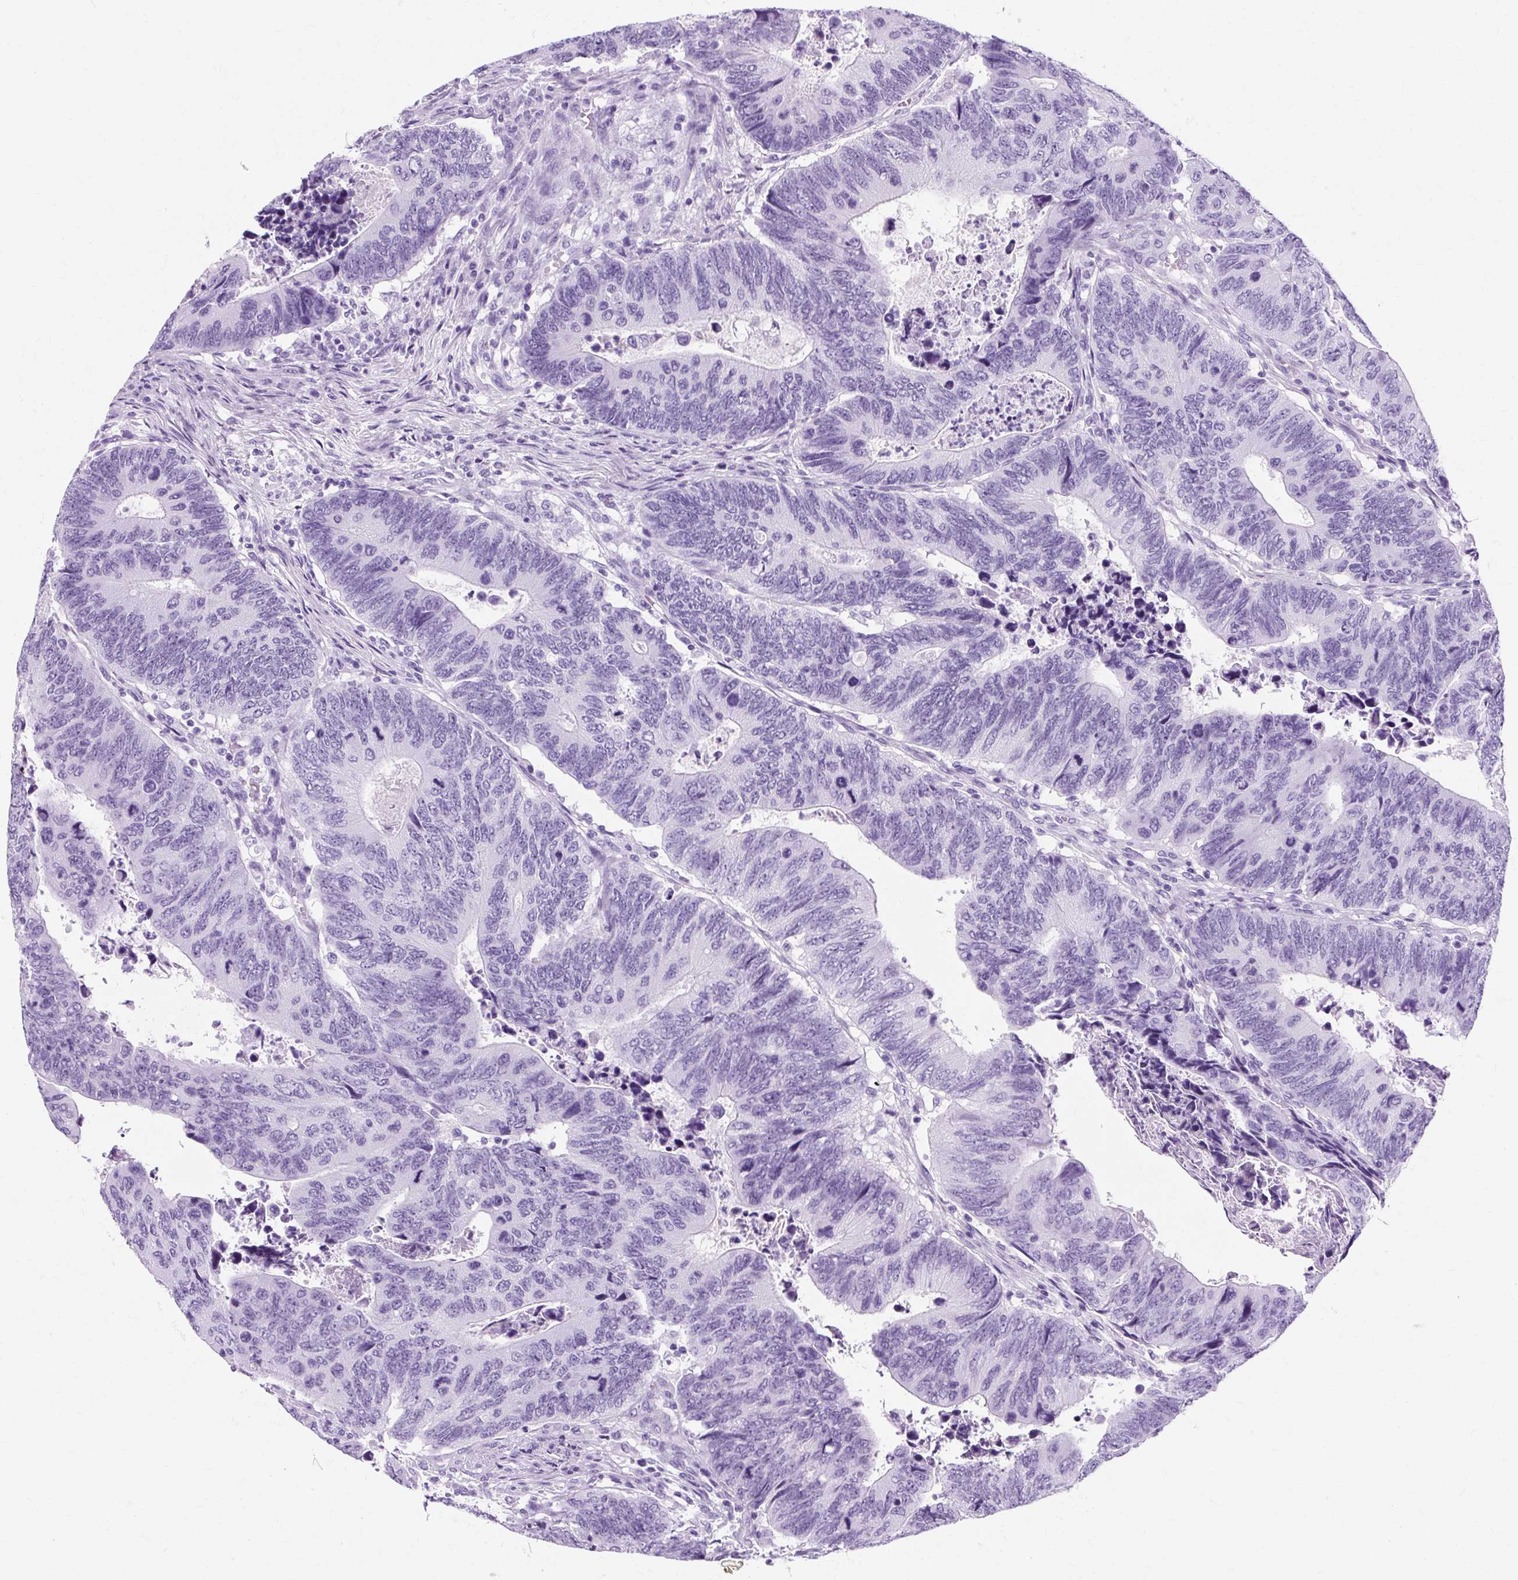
{"staining": {"intensity": "negative", "quantity": "none", "location": "none"}, "tissue": "colorectal cancer", "cell_type": "Tumor cells", "image_type": "cancer", "snomed": [{"axis": "morphology", "description": "Adenocarcinoma, NOS"}, {"axis": "topography", "description": "Colon"}], "caption": "Immunohistochemical staining of human adenocarcinoma (colorectal) displays no significant staining in tumor cells.", "gene": "TMEM89", "patient": {"sex": "male", "age": 87}}